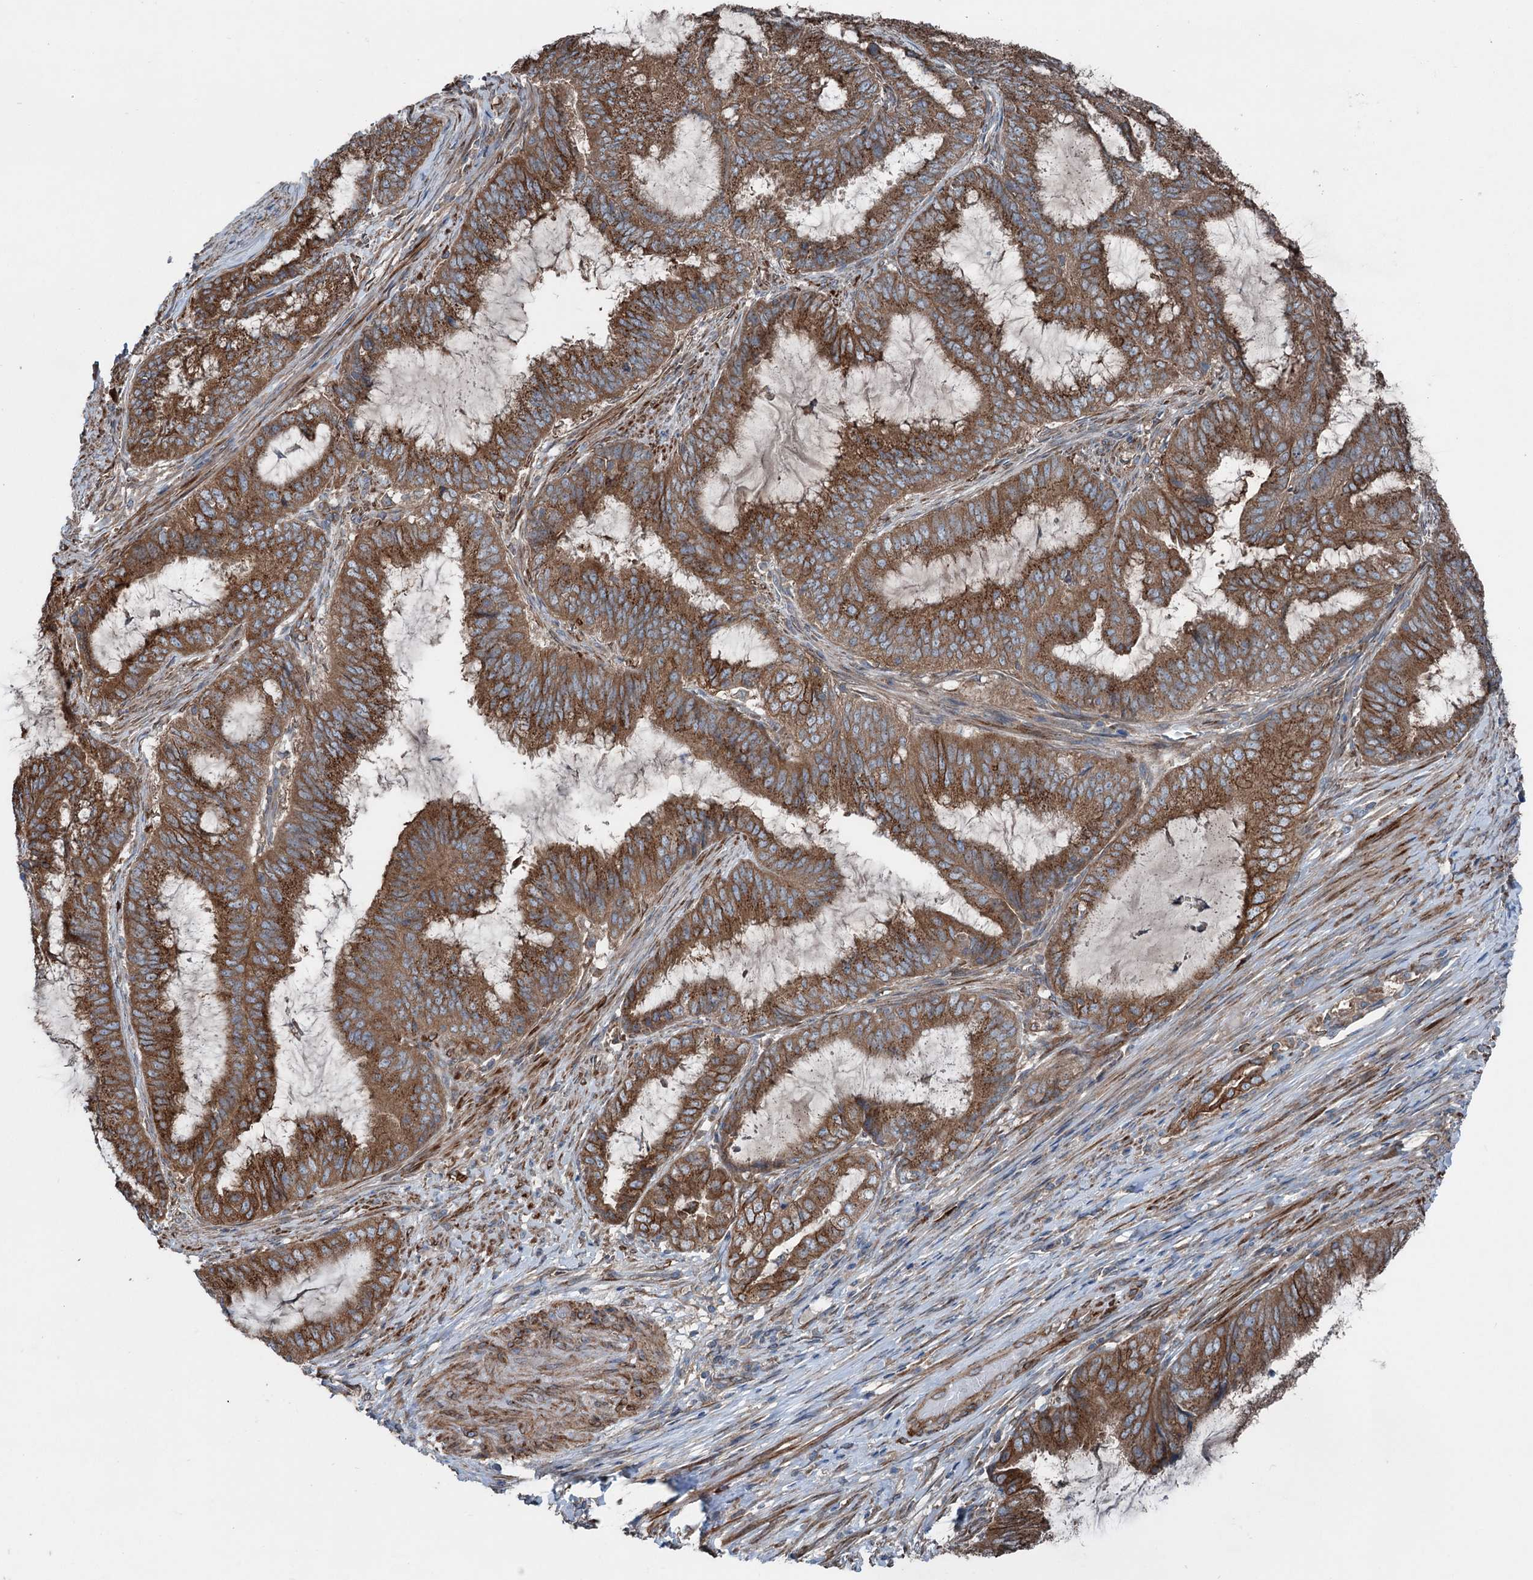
{"staining": {"intensity": "moderate", "quantity": ">75%", "location": "cytoplasmic/membranous"}, "tissue": "endometrial cancer", "cell_type": "Tumor cells", "image_type": "cancer", "snomed": [{"axis": "morphology", "description": "Adenocarcinoma, NOS"}, {"axis": "topography", "description": "Endometrium"}], "caption": "A brown stain highlights moderate cytoplasmic/membranous staining of a protein in human endometrial cancer tumor cells.", "gene": "CALCOCO1", "patient": {"sex": "female", "age": 51}}